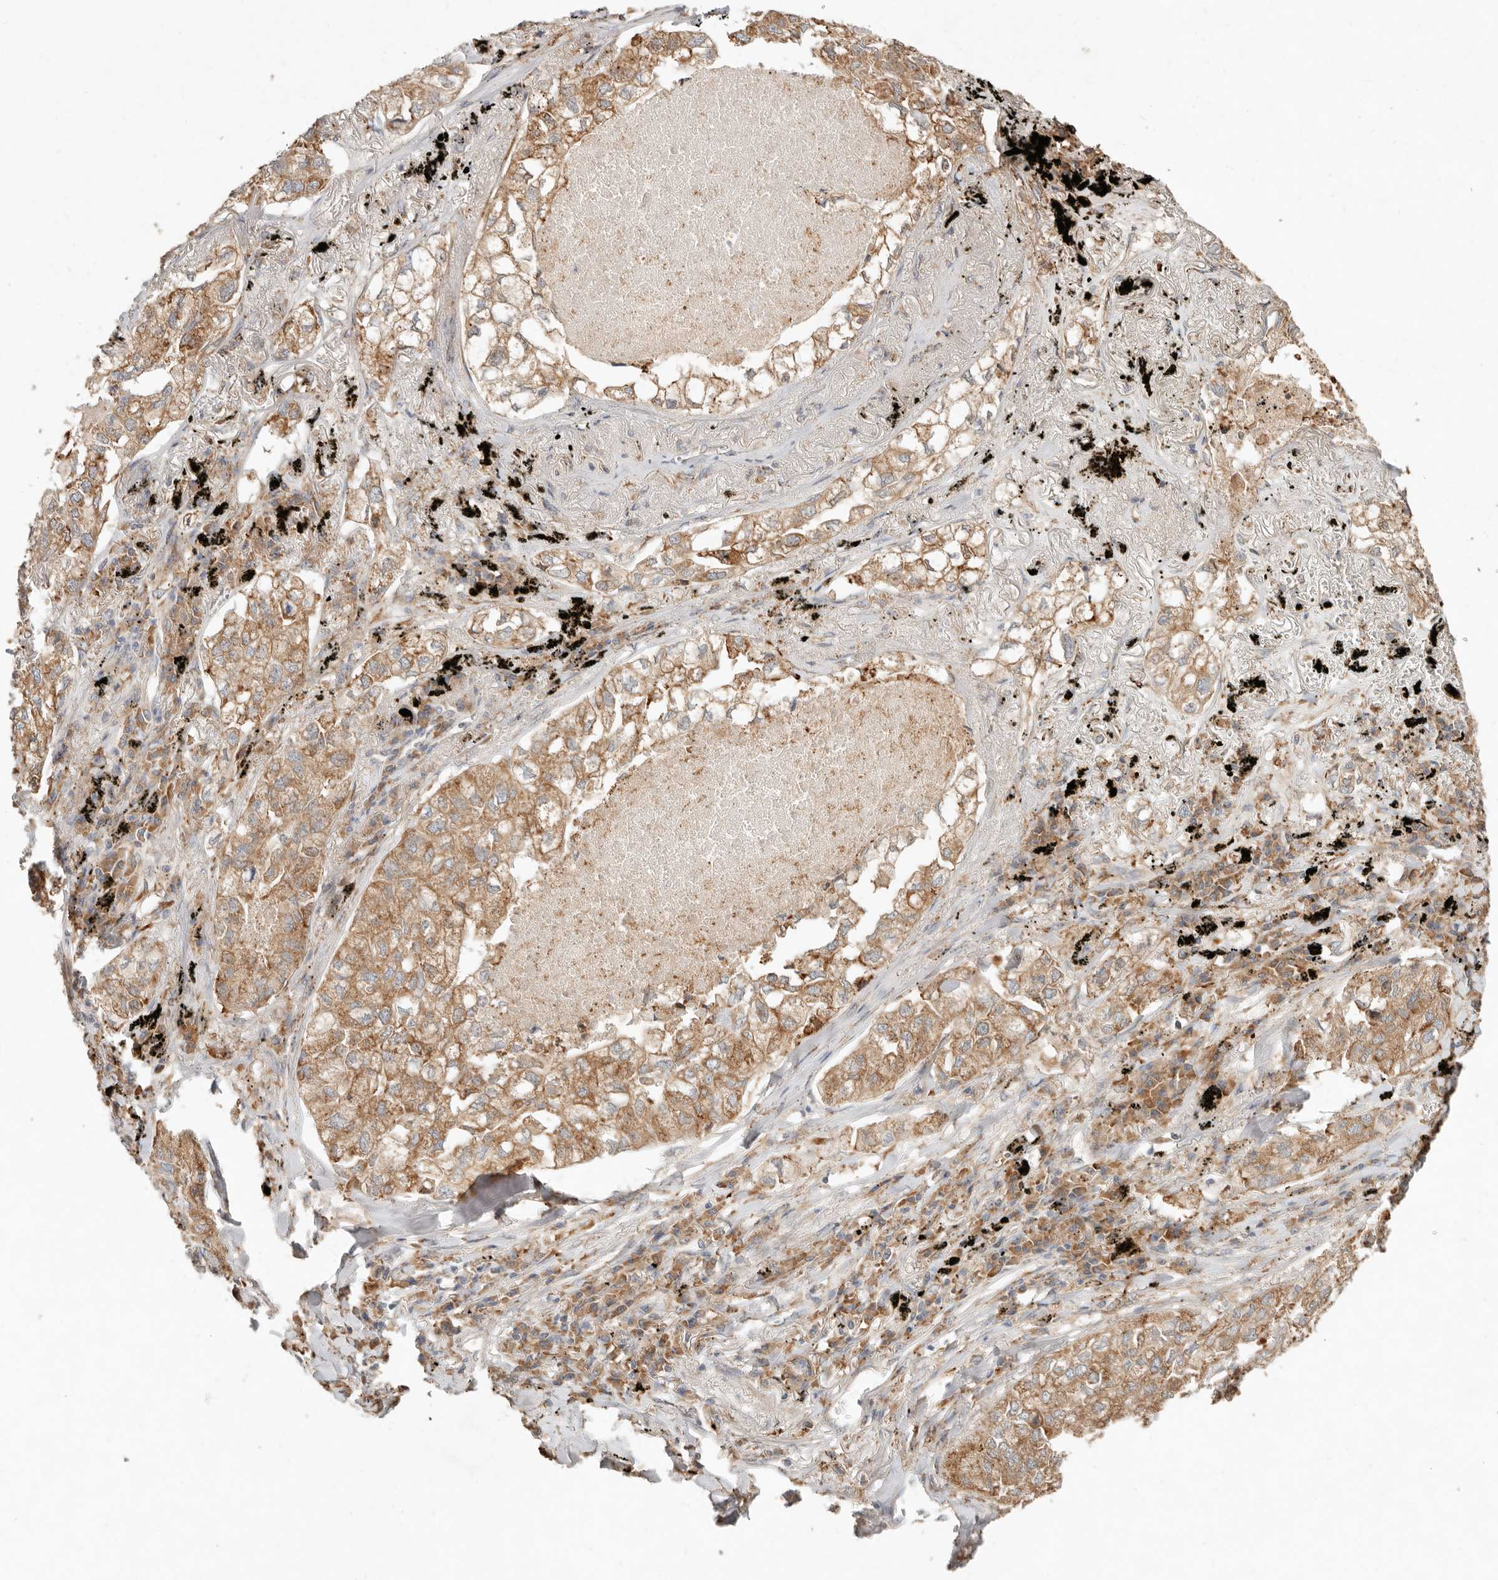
{"staining": {"intensity": "moderate", "quantity": ">75%", "location": "cytoplasmic/membranous"}, "tissue": "lung cancer", "cell_type": "Tumor cells", "image_type": "cancer", "snomed": [{"axis": "morphology", "description": "Adenocarcinoma, NOS"}, {"axis": "topography", "description": "Lung"}], "caption": "This is a histology image of immunohistochemistry staining of lung adenocarcinoma, which shows moderate positivity in the cytoplasmic/membranous of tumor cells.", "gene": "ARHGEF10L", "patient": {"sex": "male", "age": 65}}